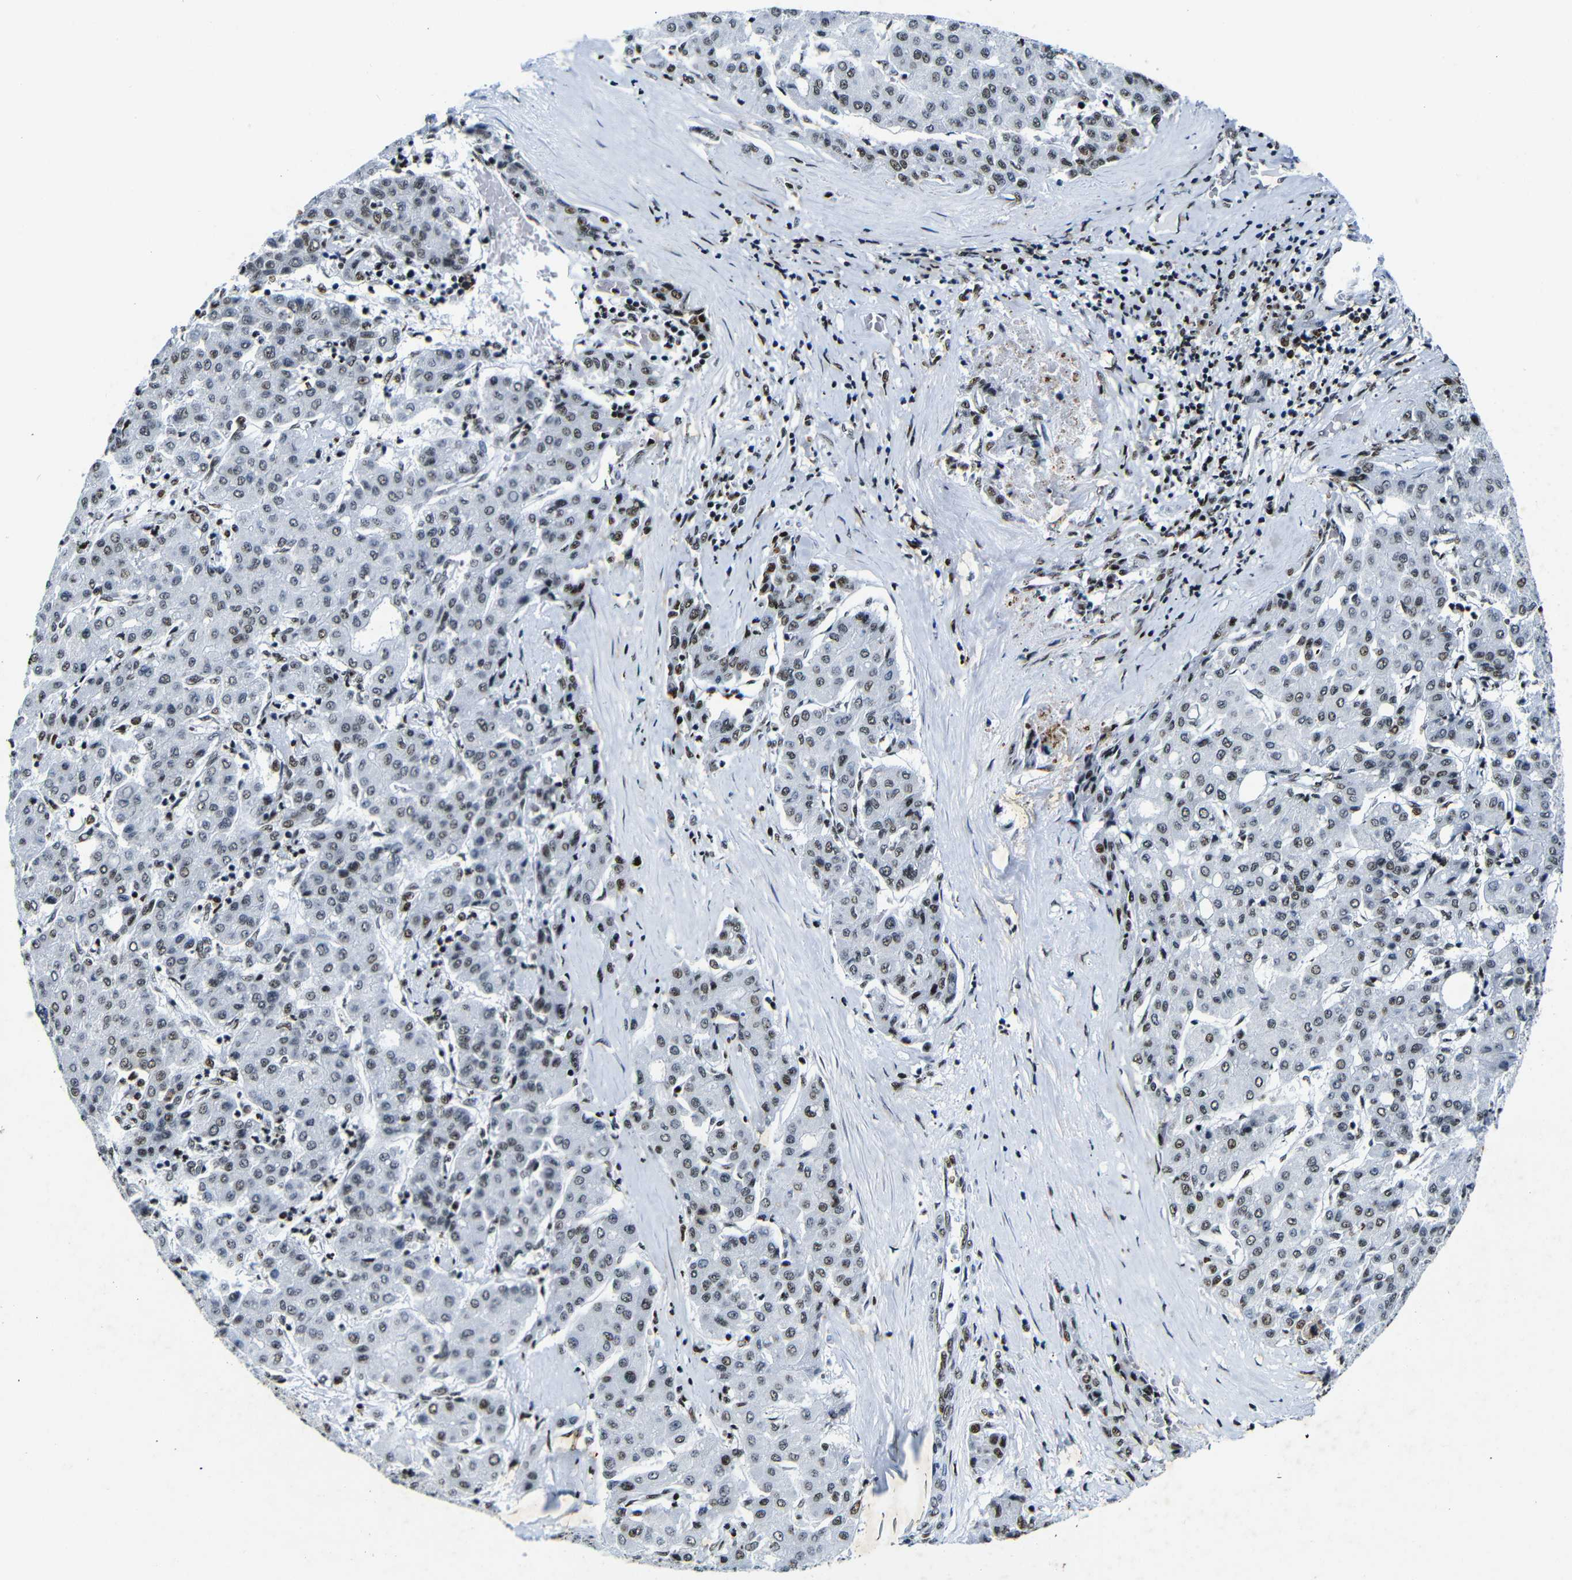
{"staining": {"intensity": "moderate", "quantity": "25%-75%", "location": "nuclear"}, "tissue": "liver cancer", "cell_type": "Tumor cells", "image_type": "cancer", "snomed": [{"axis": "morphology", "description": "Carcinoma, Hepatocellular, NOS"}, {"axis": "topography", "description": "Liver"}], "caption": "Tumor cells reveal medium levels of moderate nuclear staining in approximately 25%-75% of cells in hepatocellular carcinoma (liver). Immunohistochemistry (ihc) stains the protein in brown and the nuclei are stained blue.", "gene": "SRSF1", "patient": {"sex": "male", "age": 65}}